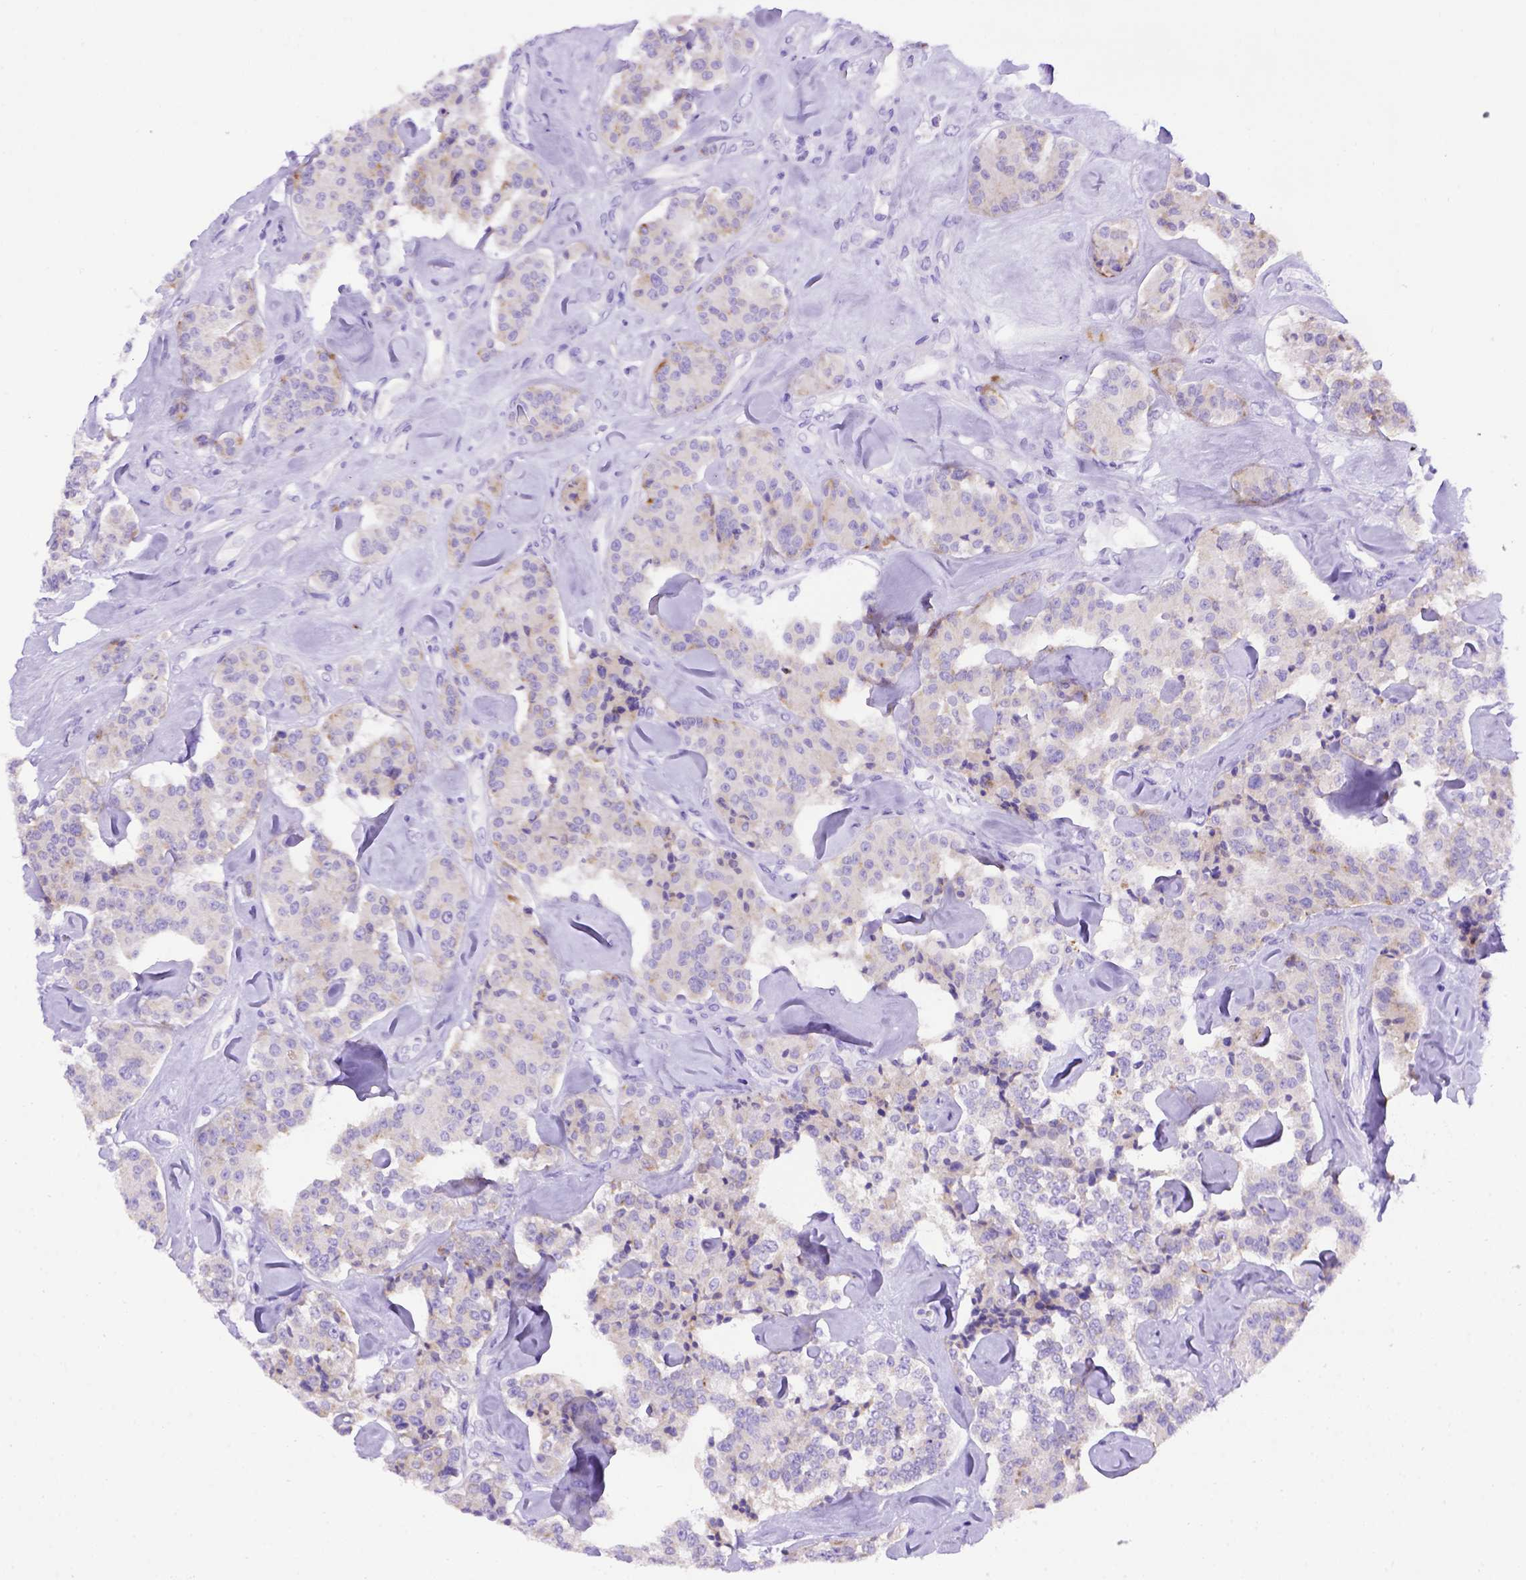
{"staining": {"intensity": "negative", "quantity": "none", "location": "none"}, "tissue": "carcinoid", "cell_type": "Tumor cells", "image_type": "cancer", "snomed": [{"axis": "morphology", "description": "Carcinoid, malignant, NOS"}, {"axis": "topography", "description": "Pancreas"}], "caption": "The IHC image has no significant staining in tumor cells of carcinoid tissue.", "gene": "PTGES", "patient": {"sex": "male", "age": 41}}